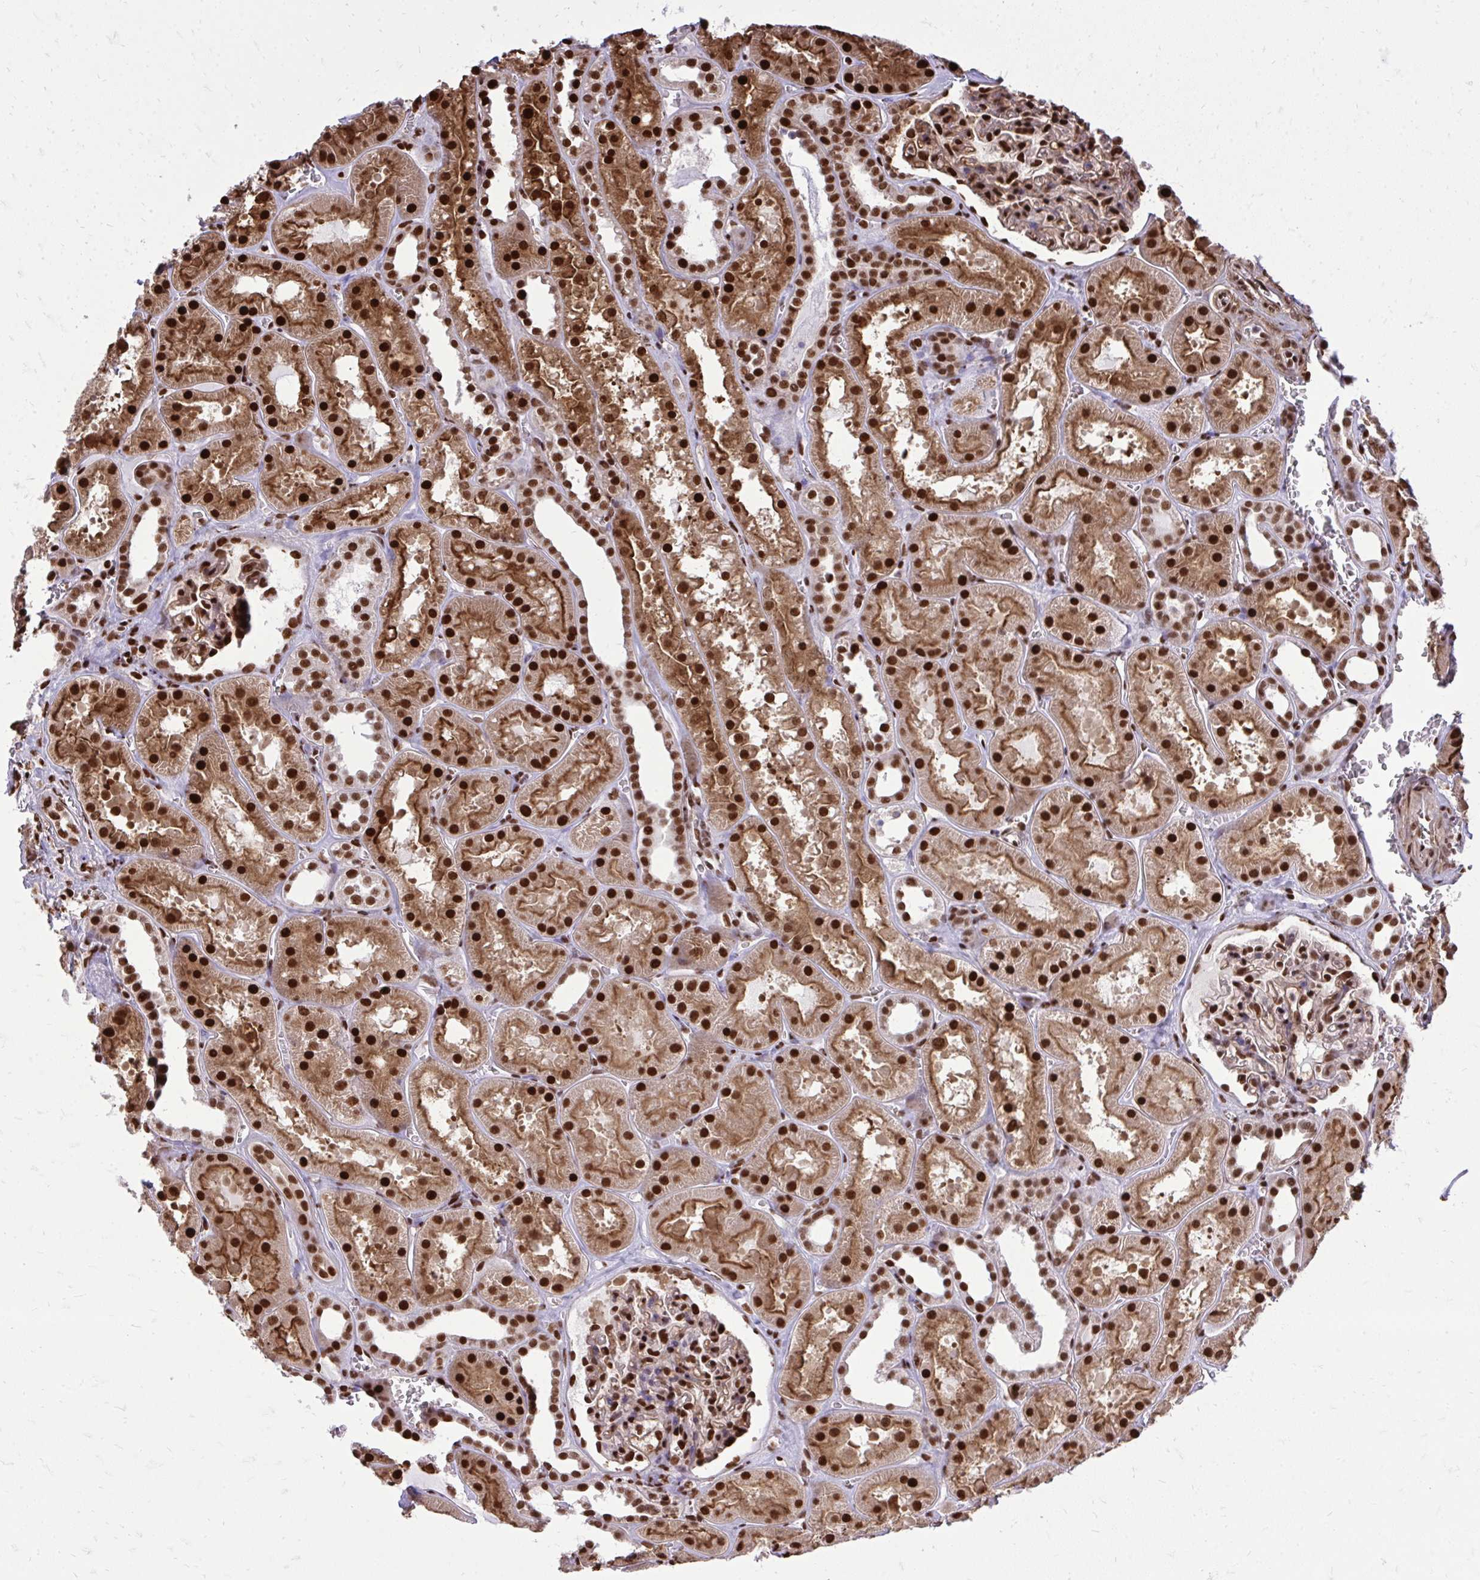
{"staining": {"intensity": "strong", "quantity": ">75%", "location": "nuclear"}, "tissue": "kidney", "cell_type": "Cells in glomeruli", "image_type": "normal", "snomed": [{"axis": "morphology", "description": "Normal tissue, NOS"}, {"axis": "topography", "description": "Kidney"}], "caption": "The image displays immunohistochemical staining of normal kidney. There is strong nuclear expression is seen in about >75% of cells in glomeruli.", "gene": "TBL1Y", "patient": {"sex": "female", "age": 41}}